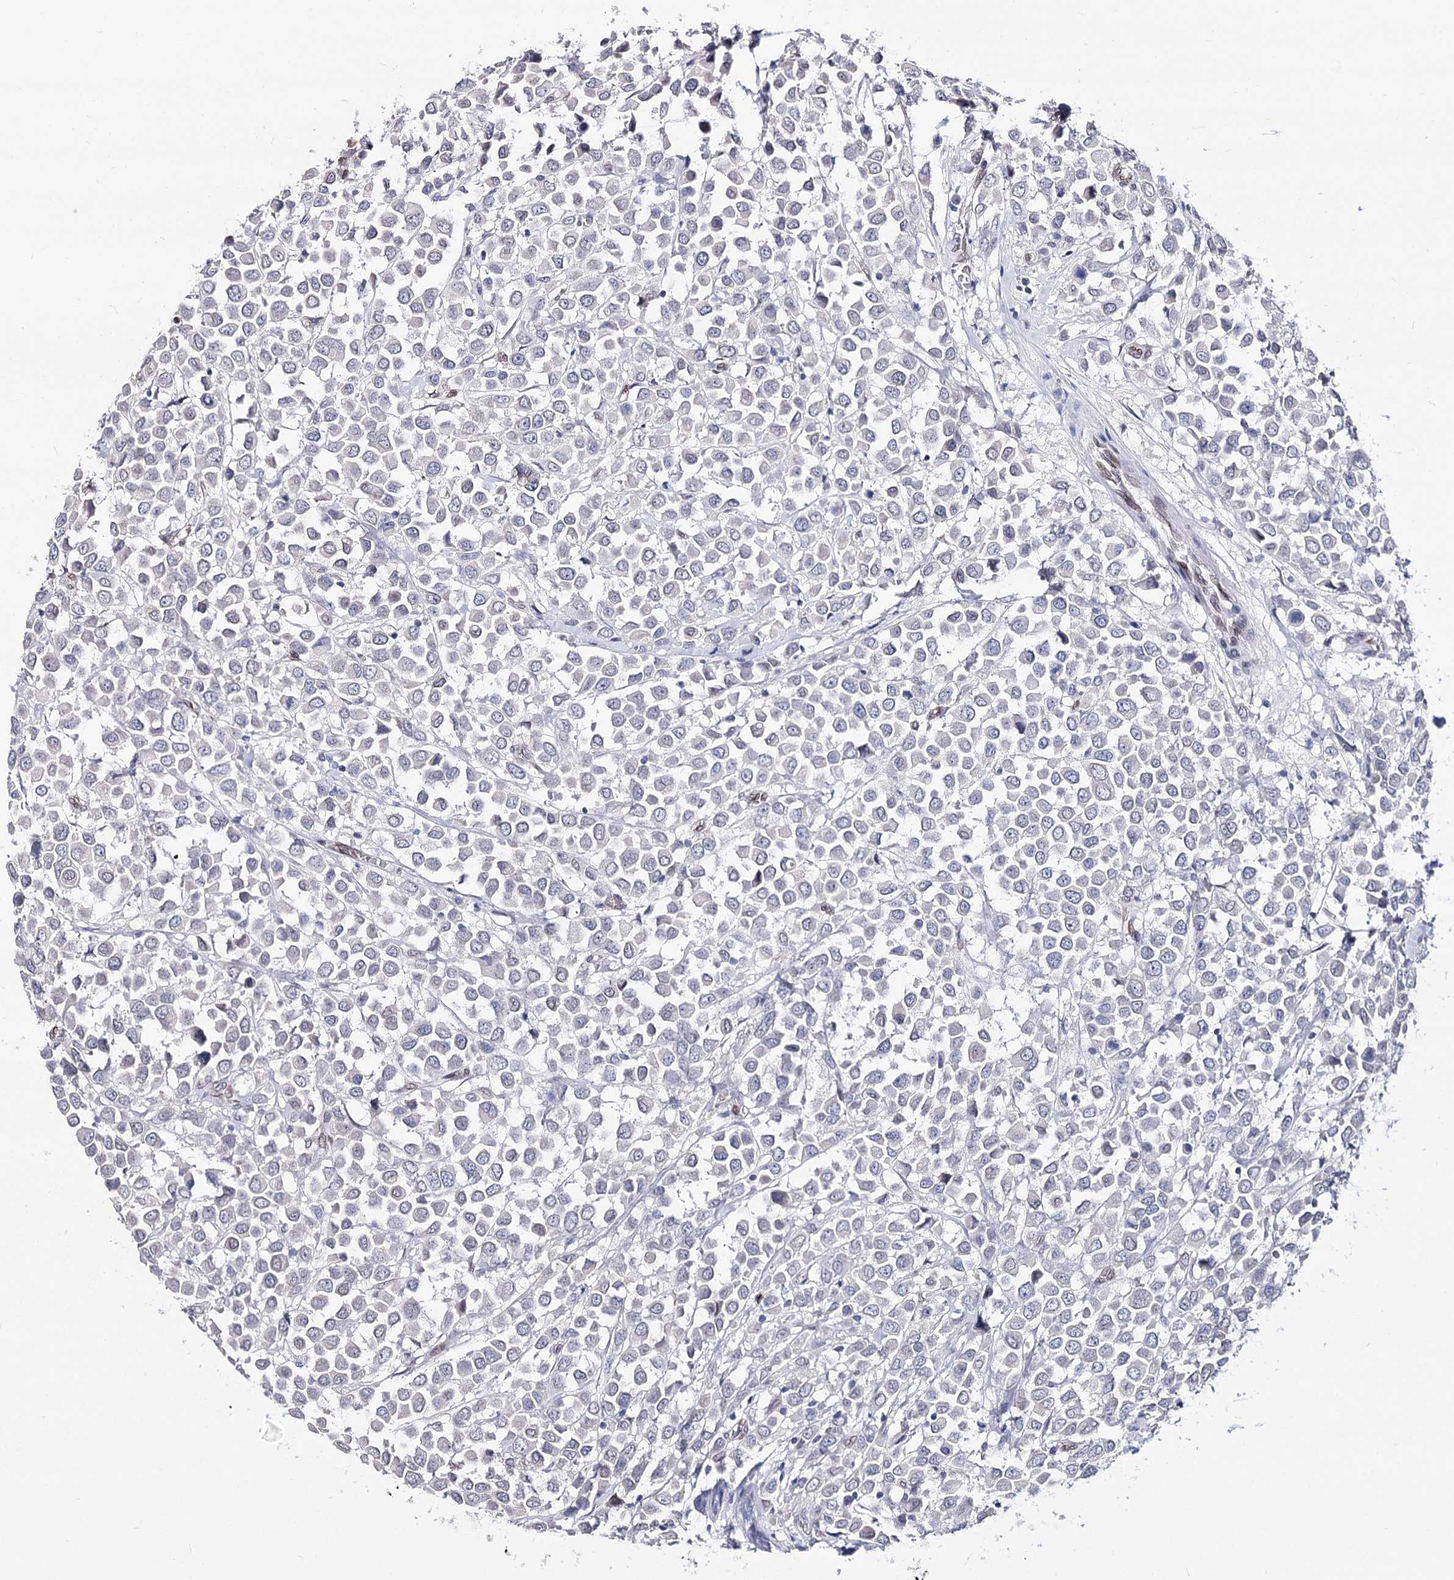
{"staining": {"intensity": "negative", "quantity": "none", "location": "none"}, "tissue": "breast cancer", "cell_type": "Tumor cells", "image_type": "cancer", "snomed": [{"axis": "morphology", "description": "Duct carcinoma"}, {"axis": "topography", "description": "Breast"}], "caption": "A histopathology image of human breast cancer (invasive ductal carcinoma) is negative for staining in tumor cells.", "gene": "TMEM201", "patient": {"sex": "female", "age": 61}}